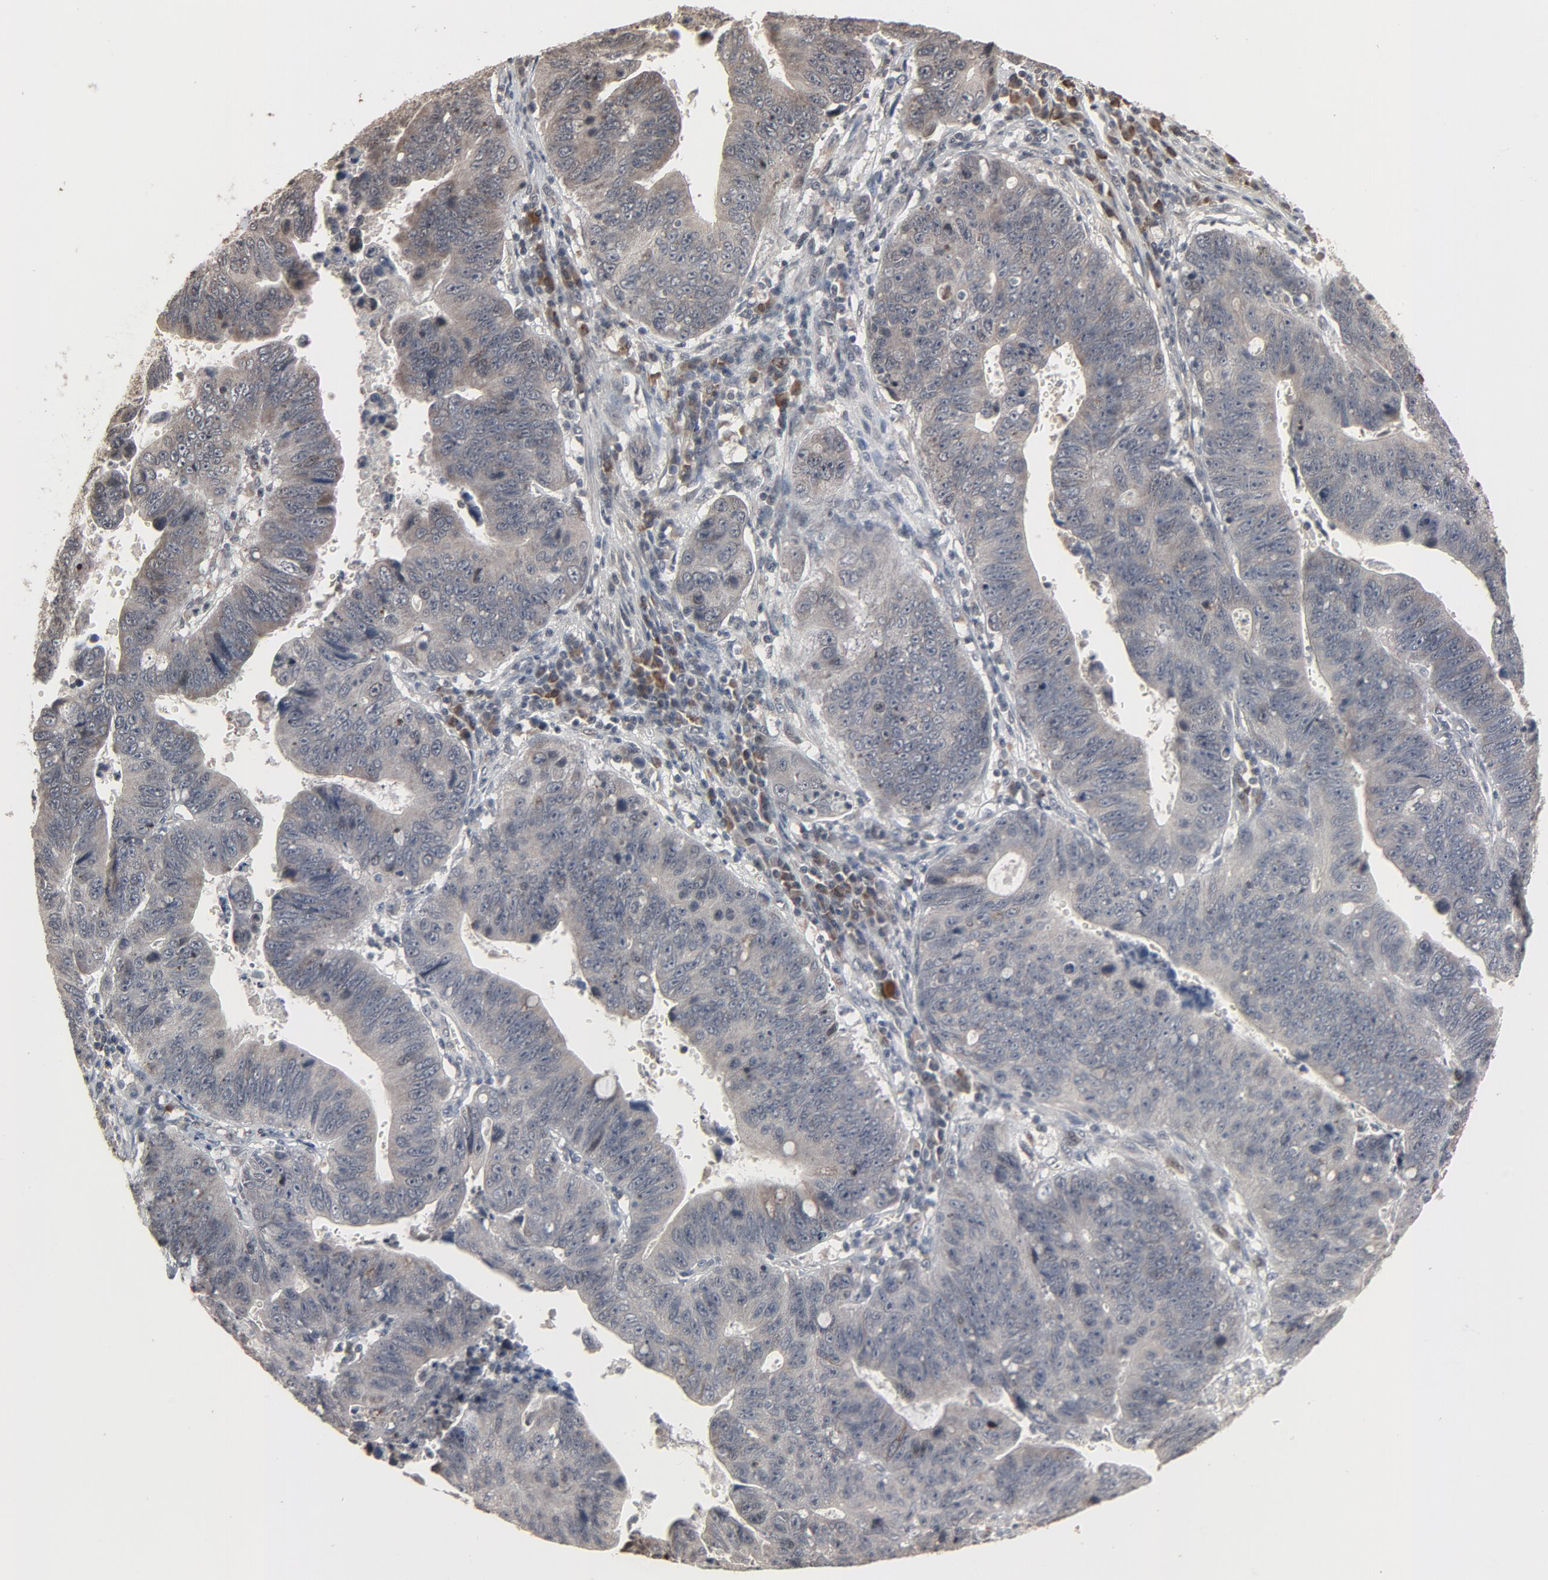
{"staining": {"intensity": "weak", "quantity": "<25%", "location": "cytoplasmic/membranous"}, "tissue": "stomach cancer", "cell_type": "Tumor cells", "image_type": "cancer", "snomed": [{"axis": "morphology", "description": "Adenocarcinoma, NOS"}, {"axis": "topography", "description": "Stomach"}], "caption": "This is an IHC image of adenocarcinoma (stomach). There is no expression in tumor cells.", "gene": "POM121", "patient": {"sex": "male", "age": 59}}